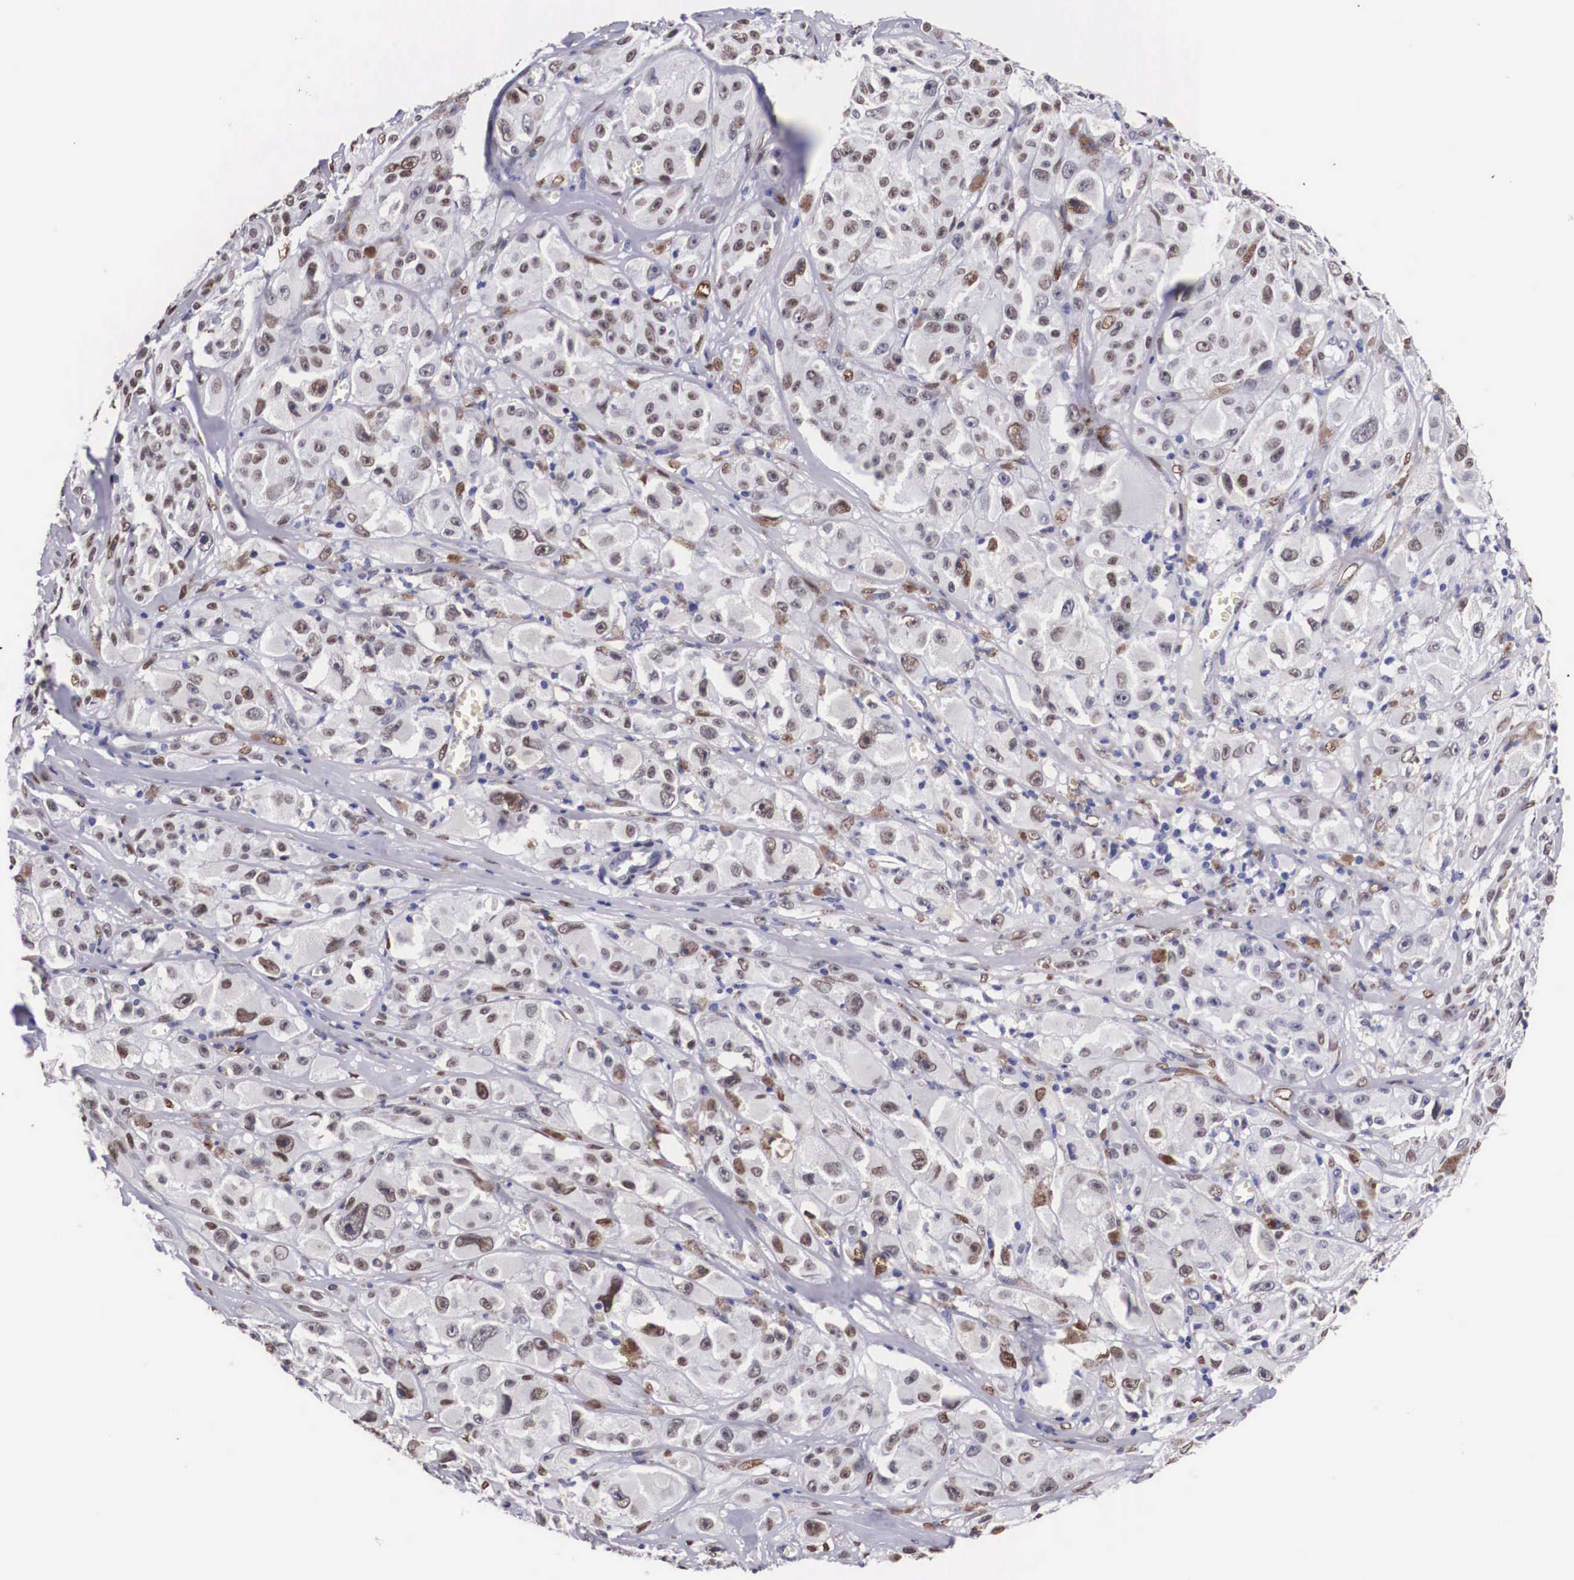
{"staining": {"intensity": "moderate", "quantity": ">75%", "location": "nuclear"}, "tissue": "melanoma", "cell_type": "Tumor cells", "image_type": "cancer", "snomed": [{"axis": "morphology", "description": "Malignant melanoma, NOS"}, {"axis": "topography", "description": "Skin"}], "caption": "There is medium levels of moderate nuclear staining in tumor cells of malignant melanoma, as demonstrated by immunohistochemical staining (brown color).", "gene": "KHDRBS3", "patient": {"sex": "male", "age": 56}}